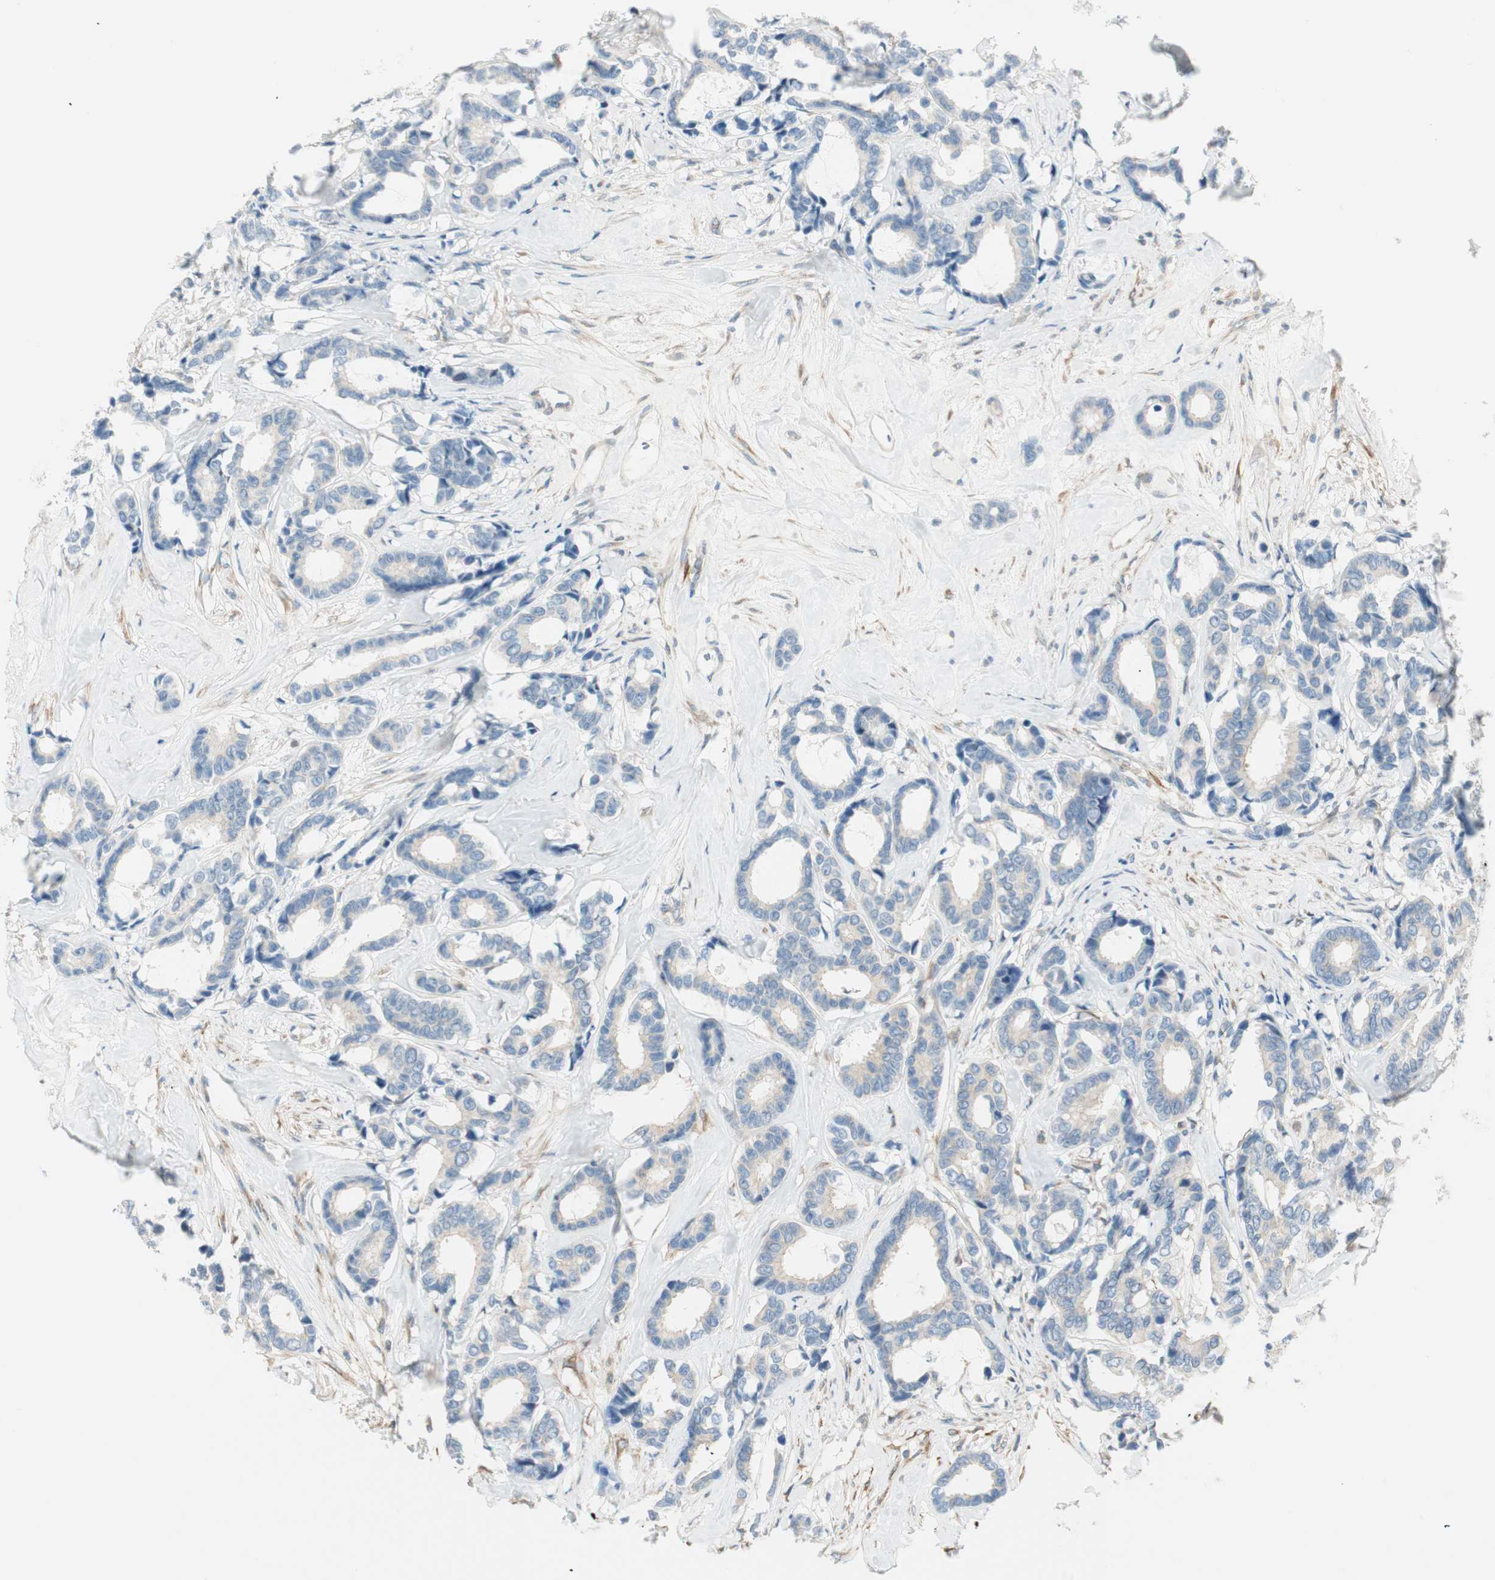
{"staining": {"intensity": "weak", "quantity": "<25%", "location": "cytoplasmic/membranous"}, "tissue": "breast cancer", "cell_type": "Tumor cells", "image_type": "cancer", "snomed": [{"axis": "morphology", "description": "Duct carcinoma"}, {"axis": "topography", "description": "Breast"}], "caption": "IHC of breast invasive ductal carcinoma reveals no expression in tumor cells. (Stains: DAB (3,3'-diaminobenzidine) immunohistochemistry (IHC) with hematoxylin counter stain, Microscopy: brightfield microscopy at high magnification).", "gene": "CDK3", "patient": {"sex": "female", "age": 87}}